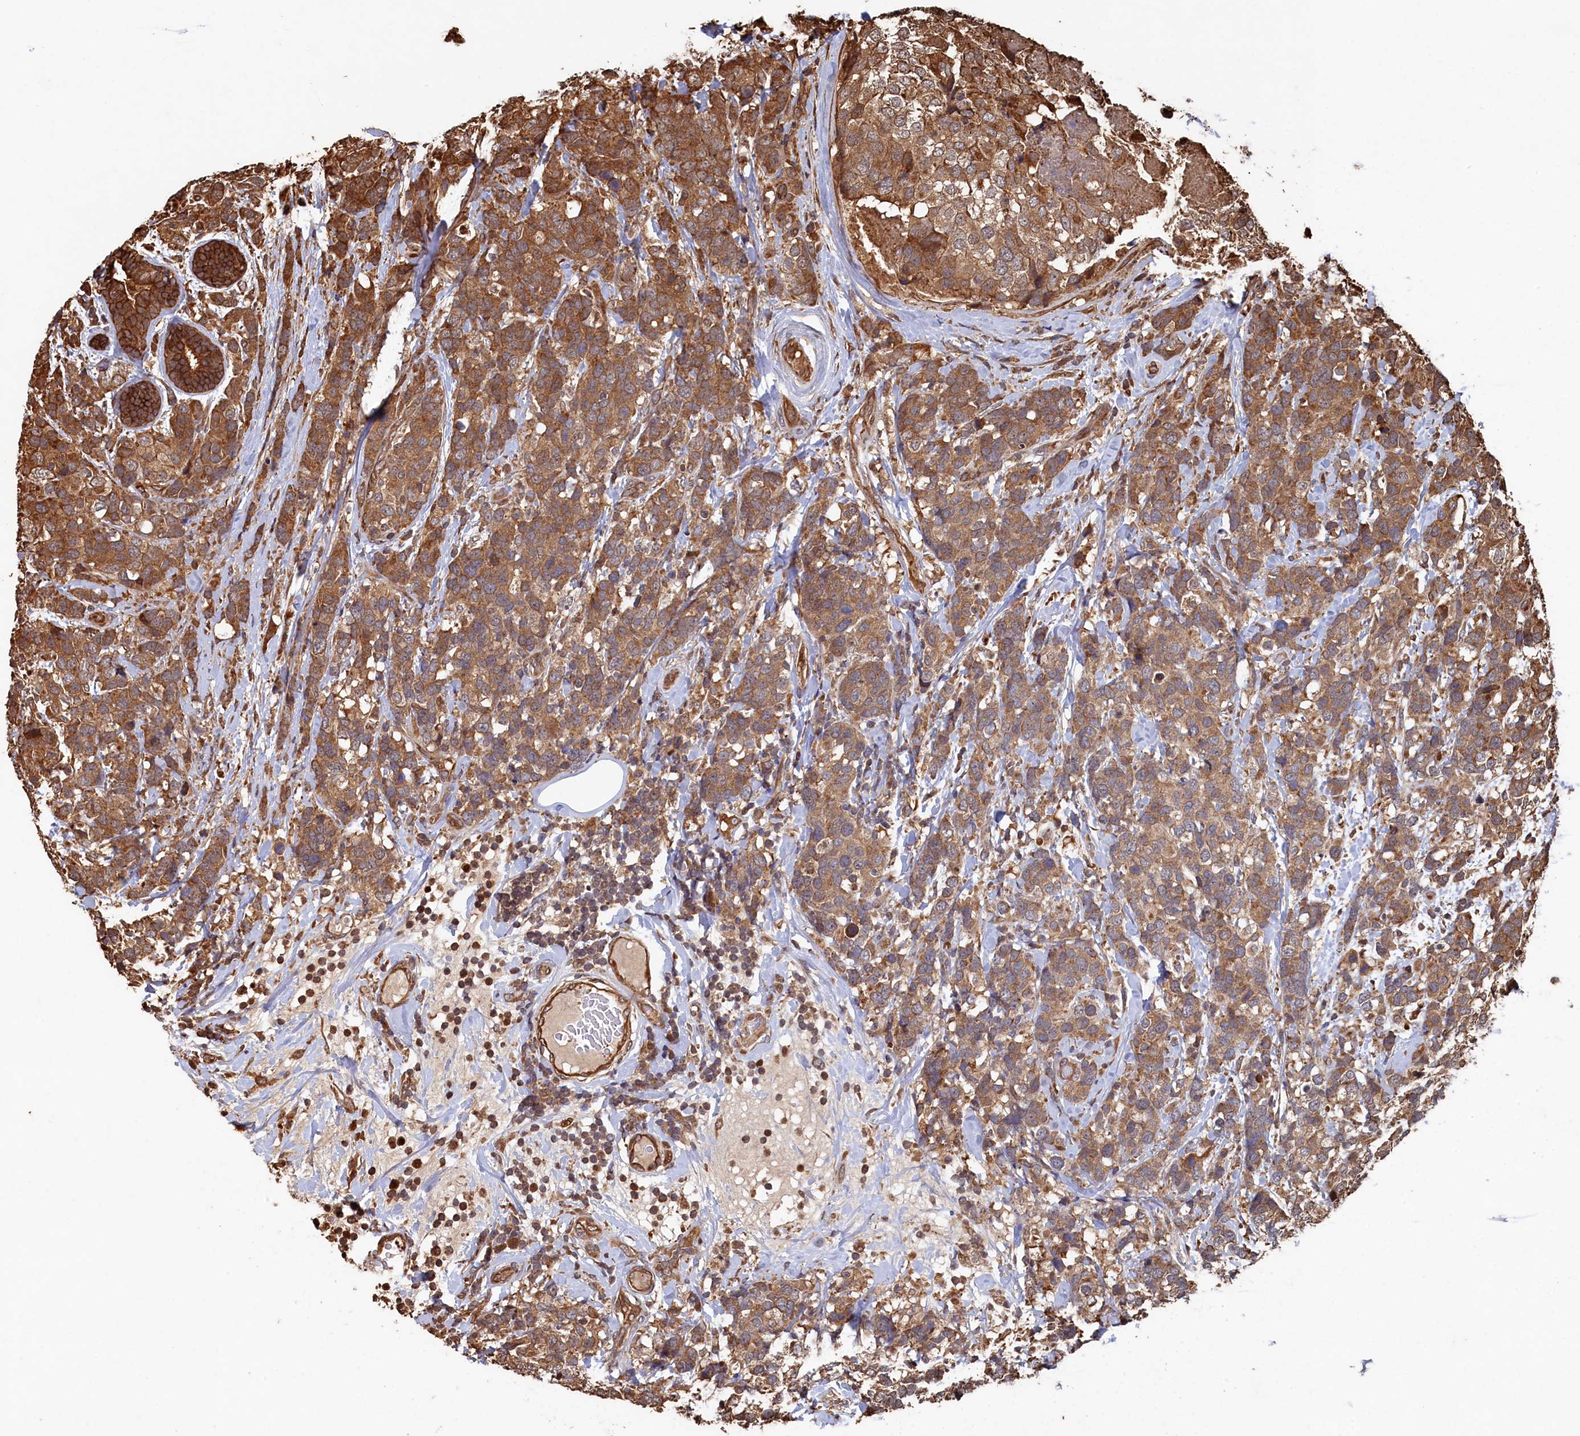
{"staining": {"intensity": "moderate", "quantity": ">75%", "location": "cytoplasmic/membranous"}, "tissue": "breast cancer", "cell_type": "Tumor cells", "image_type": "cancer", "snomed": [{"axis": "morphology", "description": "Lobular carcinoma"}, {"axis": "topography", "description": "Breast"}], "caption": "Human breast lobular carcinoma stained for a protein (brown) reveals moderate cytoplasmic/membranous positive staining in approximately >75% of tumor cells.", "gene": "PIGN", "patient": {"sex": "female", "age": 59}}